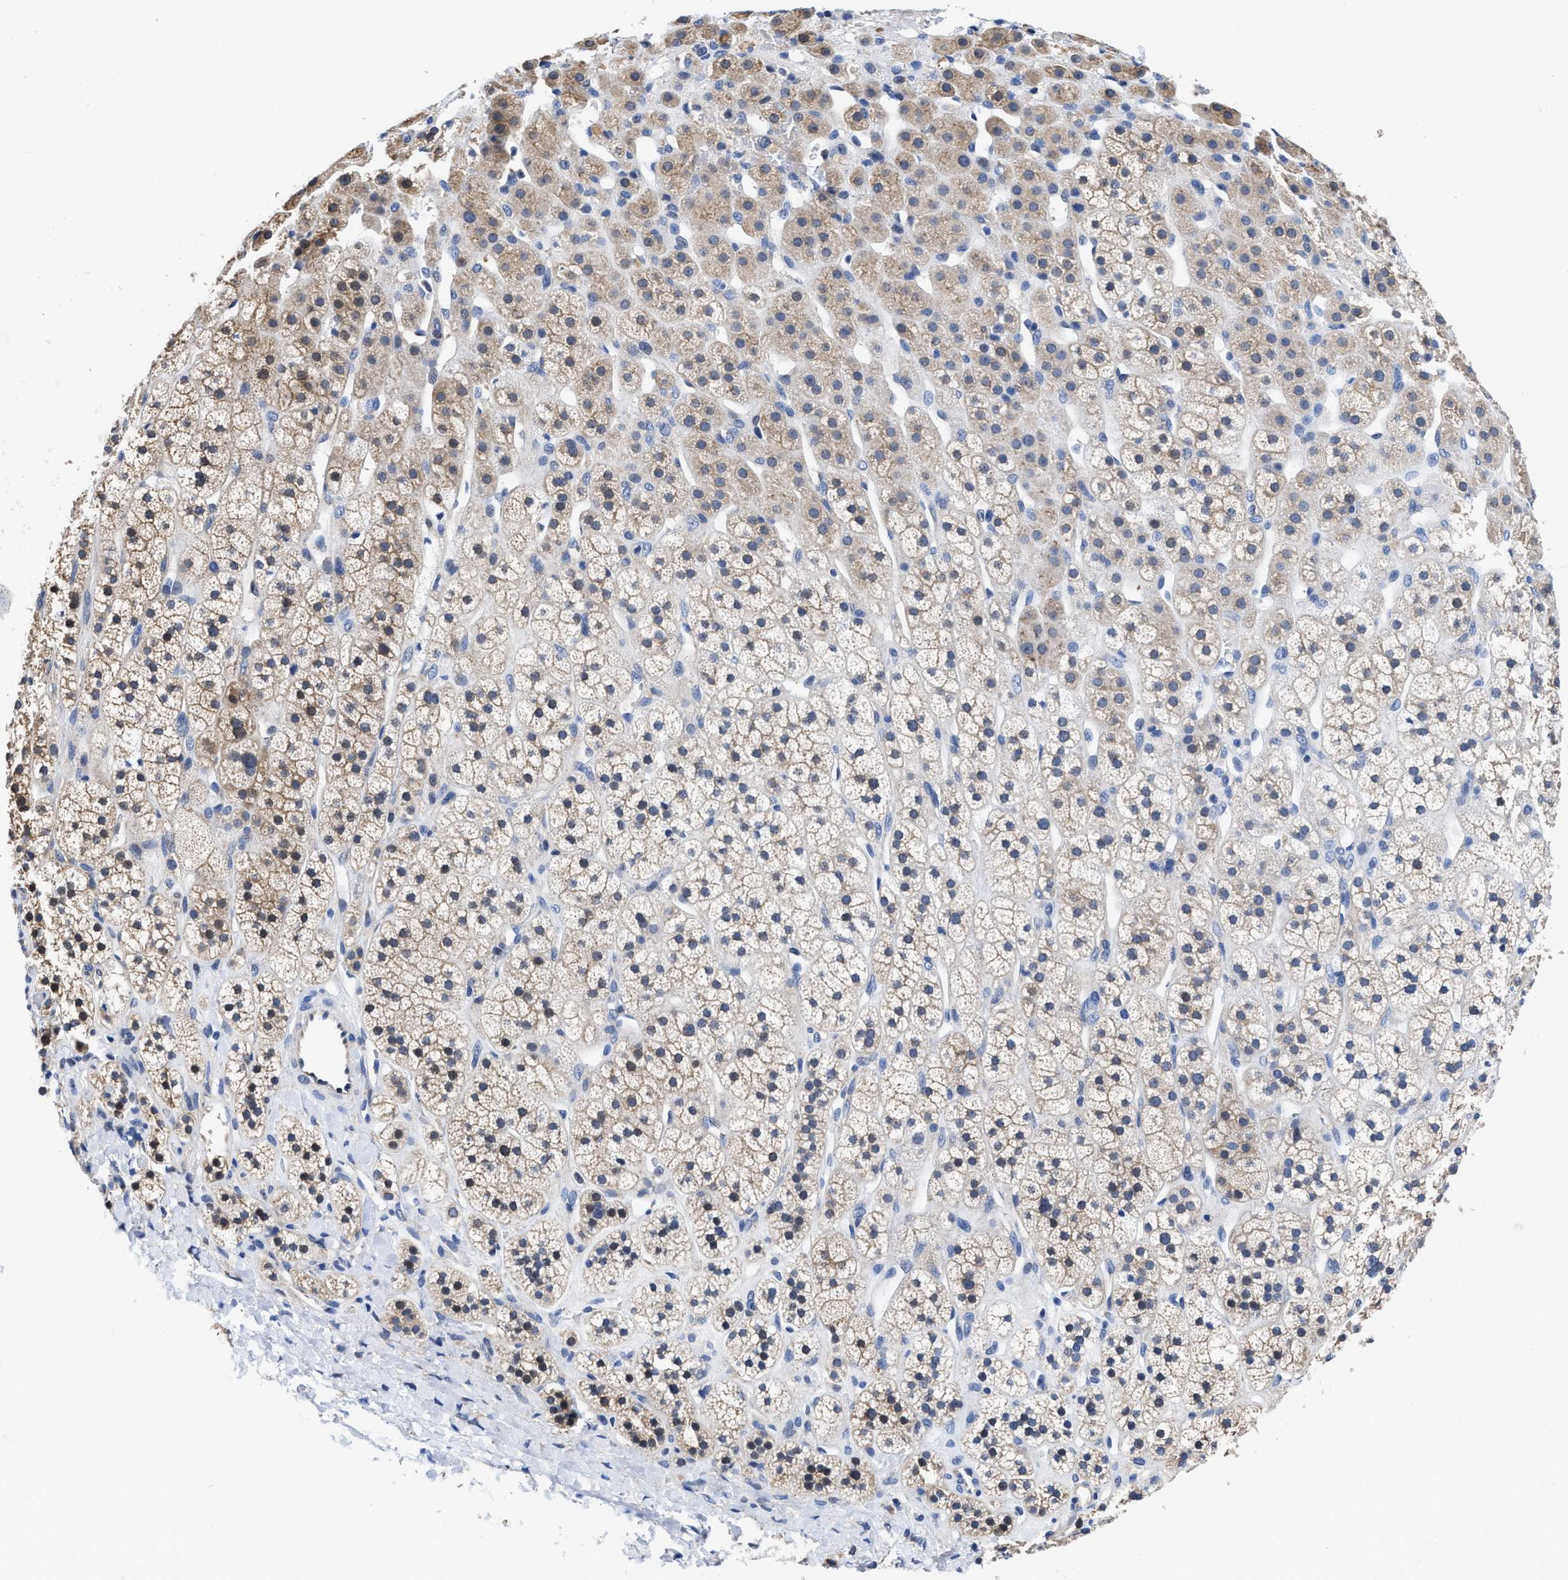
{"staining": {"intensity": "weak", "quantity": "25%-75%", "location": "cytoplasmic/membranous"}, "tissue": "adrenal gland", "cell_type": "Glandular cells", "image_type": "normal", "snomed": [{"axis": "morphology", "description": "Normal tissue, NOS"}, {"axis": "topography", "description": "Adrenal gland"}], "caption": "Glandular cells show weak cytoplasmic/membranous positivity in about 25%-75% of cells in benign adrenal gland.", "gene": "HOOK1", "patient": {"sex": "male", "age": 56}}